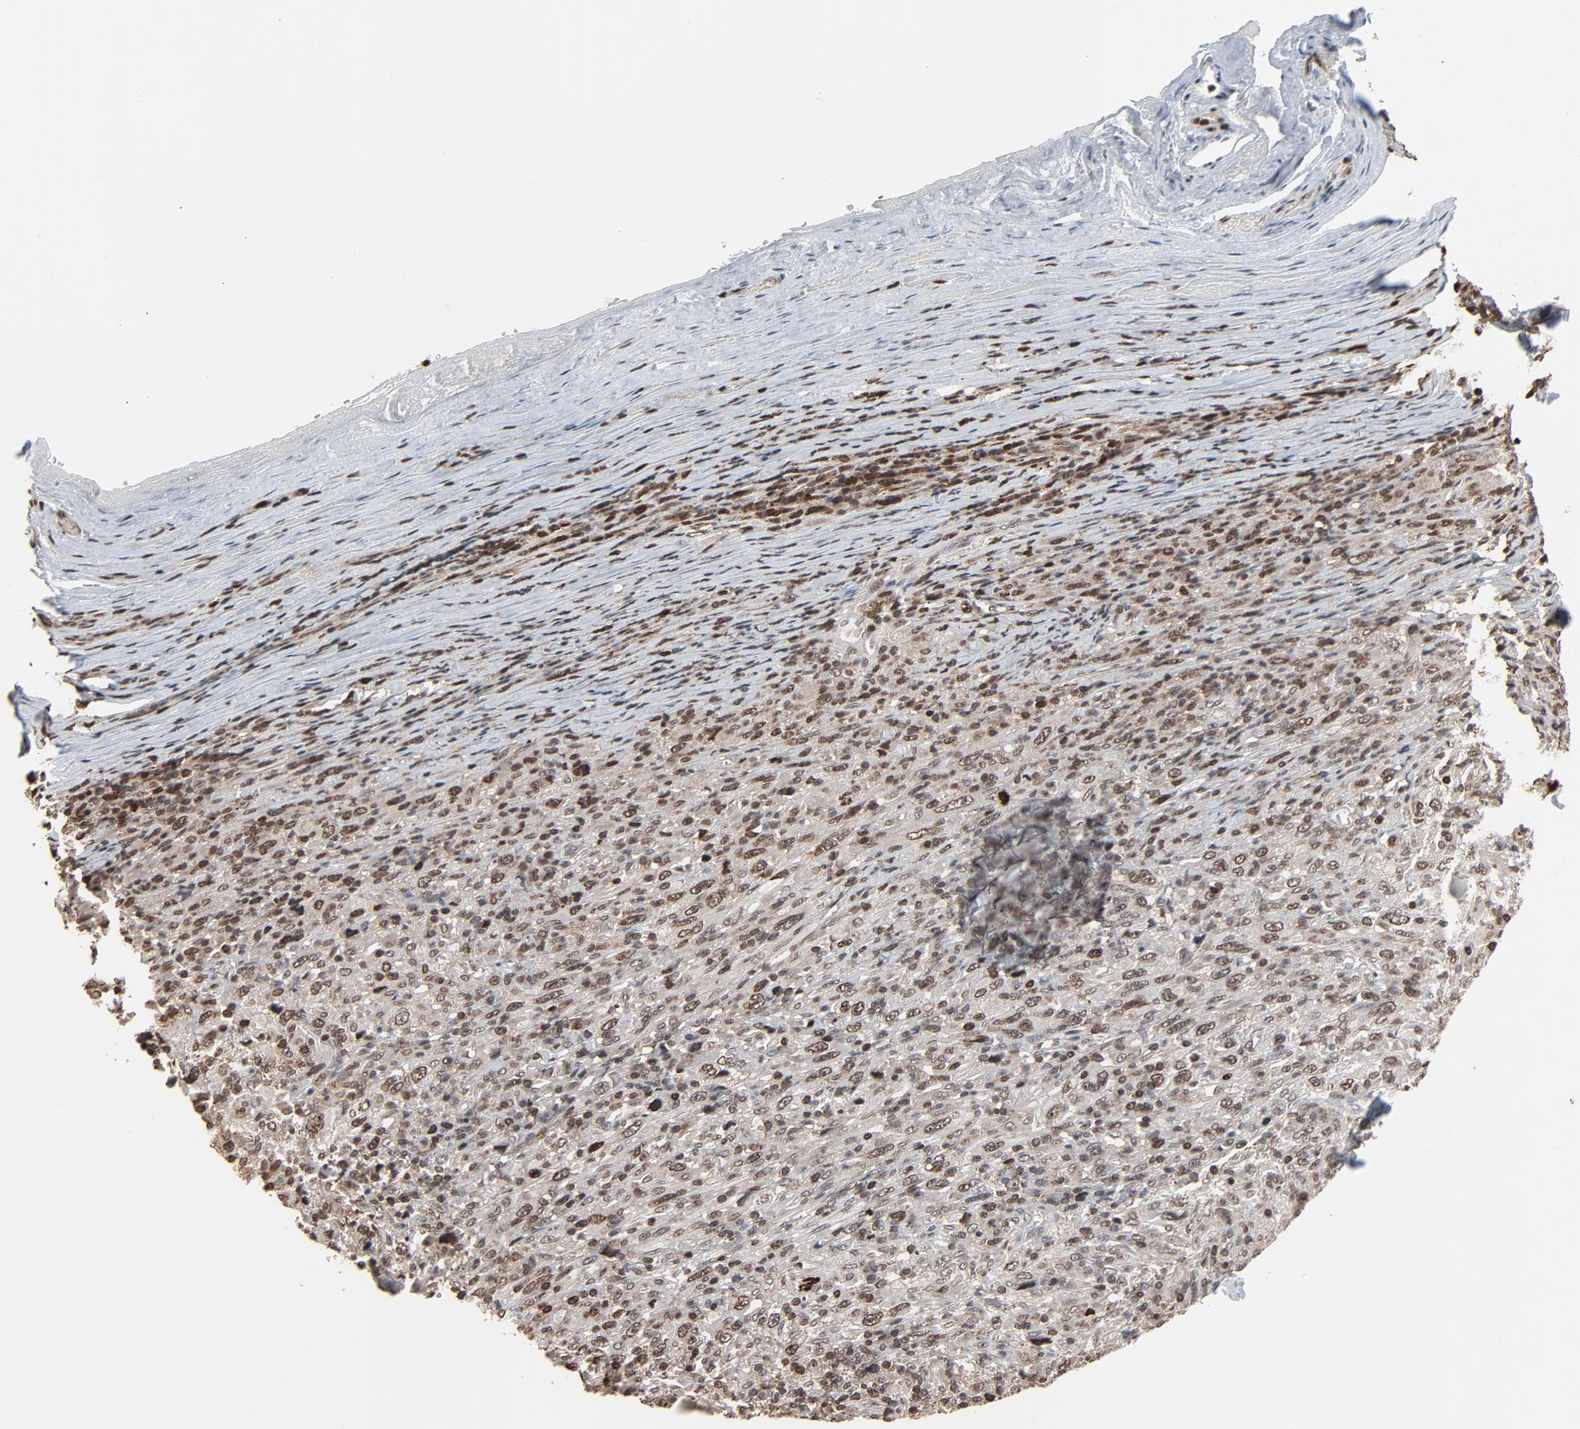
{"staining": {"intensity": "moderate", "quantity": ">75%", "location": "nuclear"}, "tissue": "melanoma", "cell_type": "Tumor cells", "image_type": "cancer", "snomed": [{"axis": "morphology", "description": "Malignant melanoma, Metastatic site"}, {"axis": "topography", "description": "Skin"}], "caption": "Immunohistochemical staining of human malignant melanoma (metastatic site) reveals medium levels of moderate nuclear expression in approximately >75% of tumor cells.", "gene": "RPS6KA3", "patient": {"sex": "female", "age": 56}}